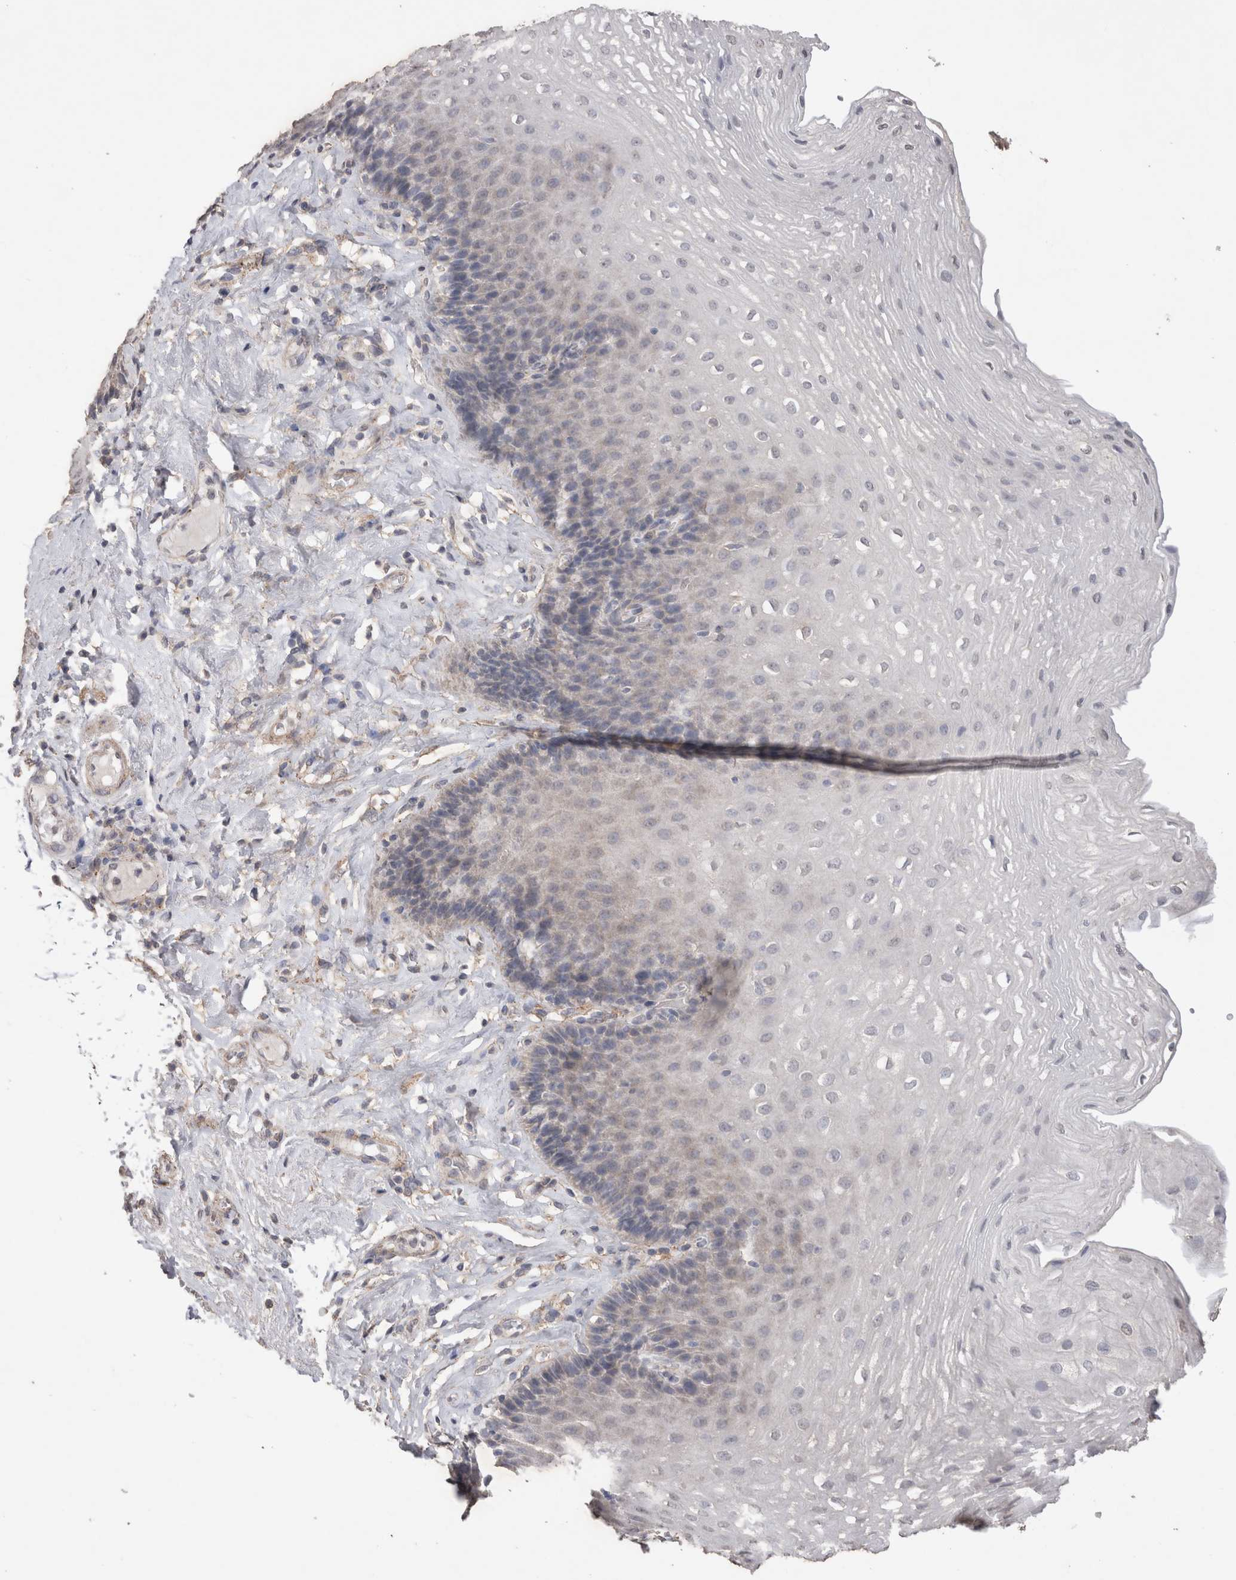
{"staining": {"intensity": "negative", "quantity": "none", "location": "none"}, "tissue": "esophagus", "cell_type": "Squamous epithelial cells", "image_type": "normal", "snomed": [{"axis": "morphology", "description": "Normal tissue, NOS"}, {"axis": "topography", "description": "Esophagus"}], "caption": "Immunohistochemistry (IHC) of benign esophagus reveals no expression in squamous epithelial cells.", "gene": "CDH6", "patient": {"sex": "female", "age": 66}}